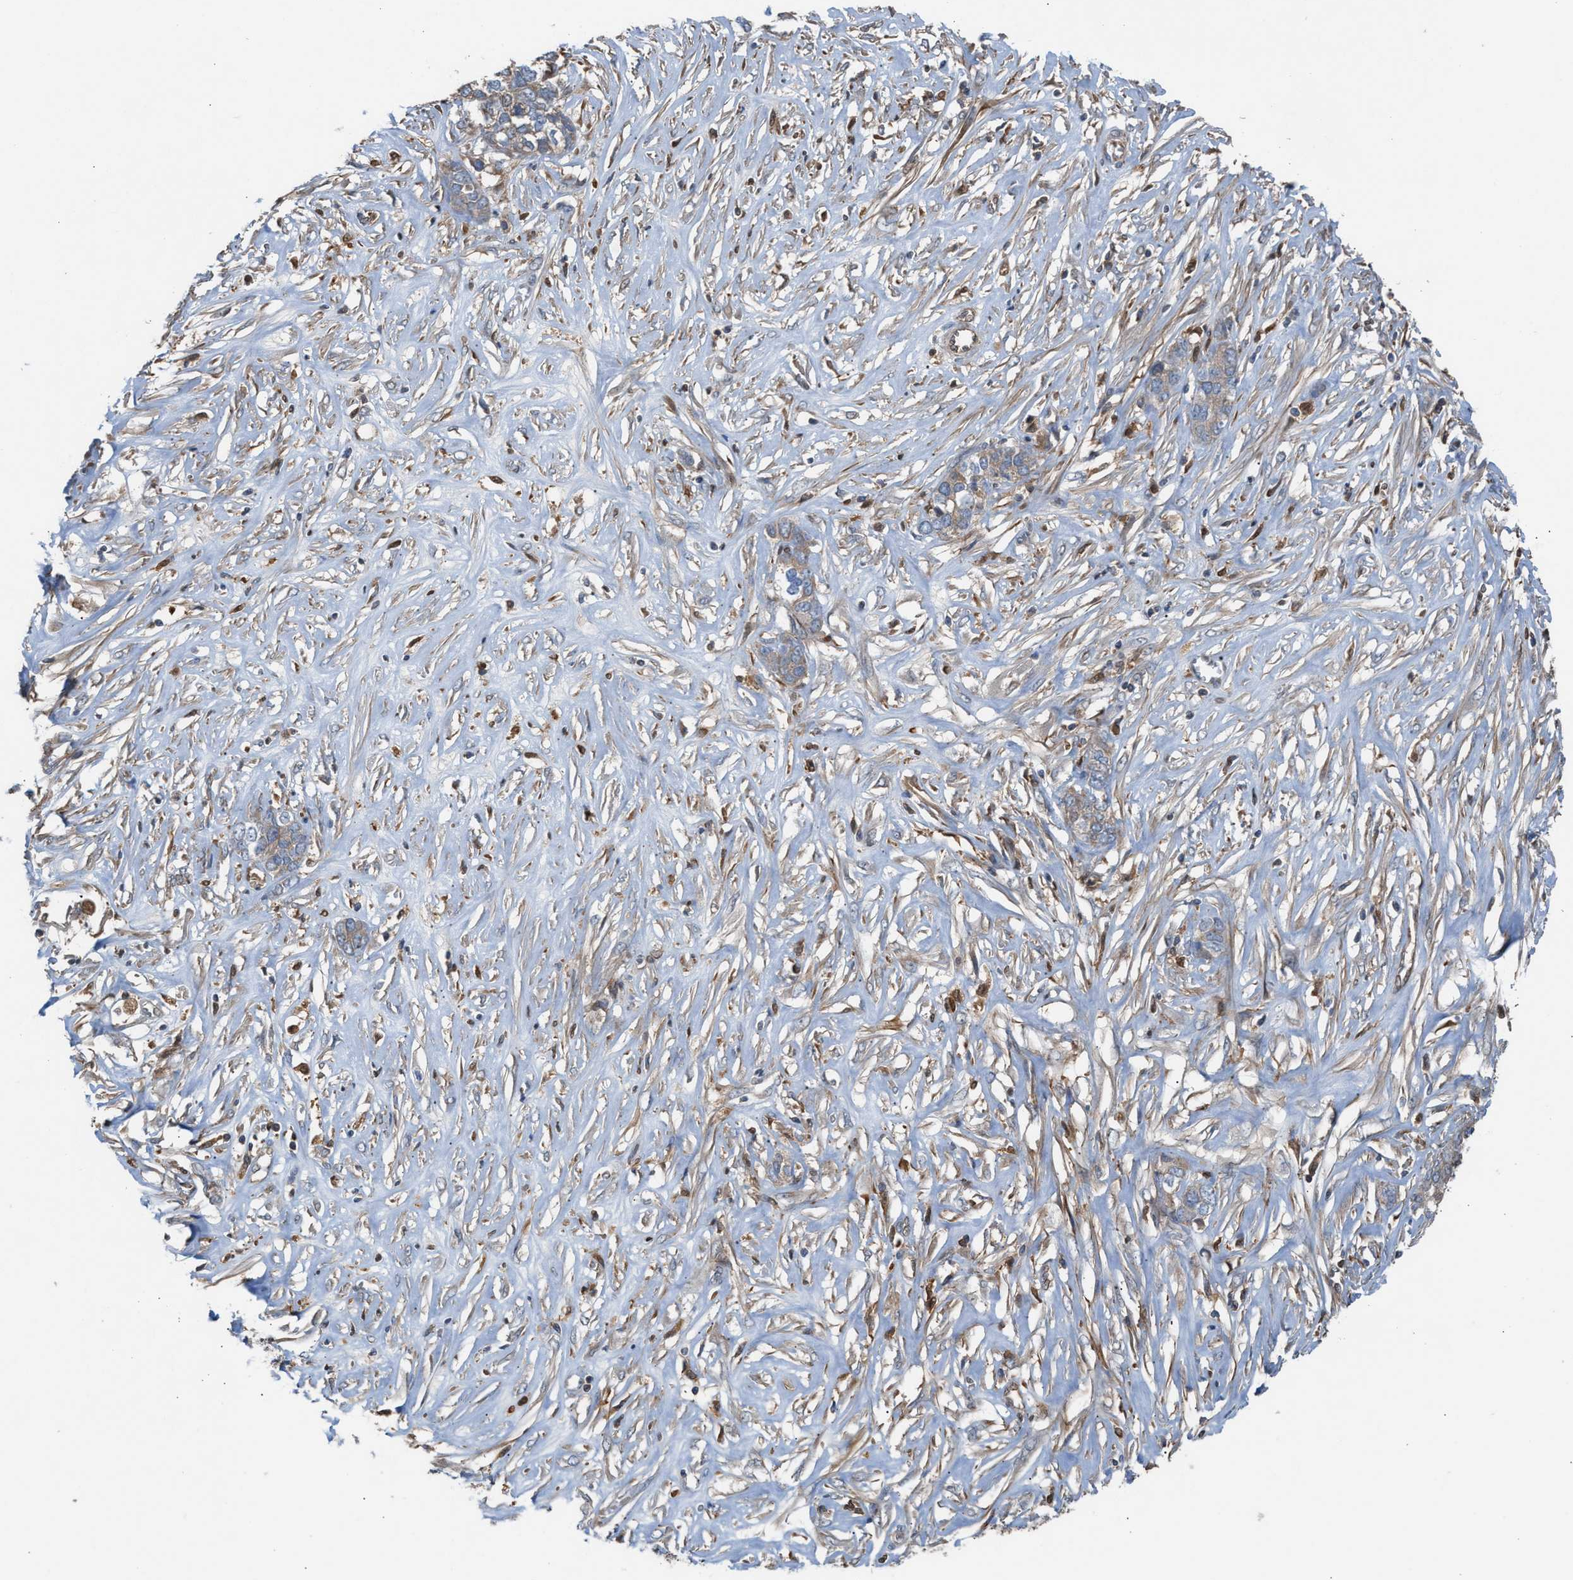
{"staining": {"intensity": "negative", "quantity": "none", "location": "none"}, "tissue": "ovarian cancer", "cell_type": "Tumor cells", "image_type": "cancer", "snomed": [{"axis": "morphology", "description": "Cystadenocarcinoma, serous, NOS"}, {"axis": "topography", "description": "Ovary"}], "caption": "Immunohistochemistry (IHC) of ovarian cancer exhibits no positivity in tumor cells. (Stains: DAB IHC with hematoxylin counter stain, Microscopy: brightfield microscopy at high magnification).", "gene": "TPK1", "patient": {"sex": "female", "age": 44}}